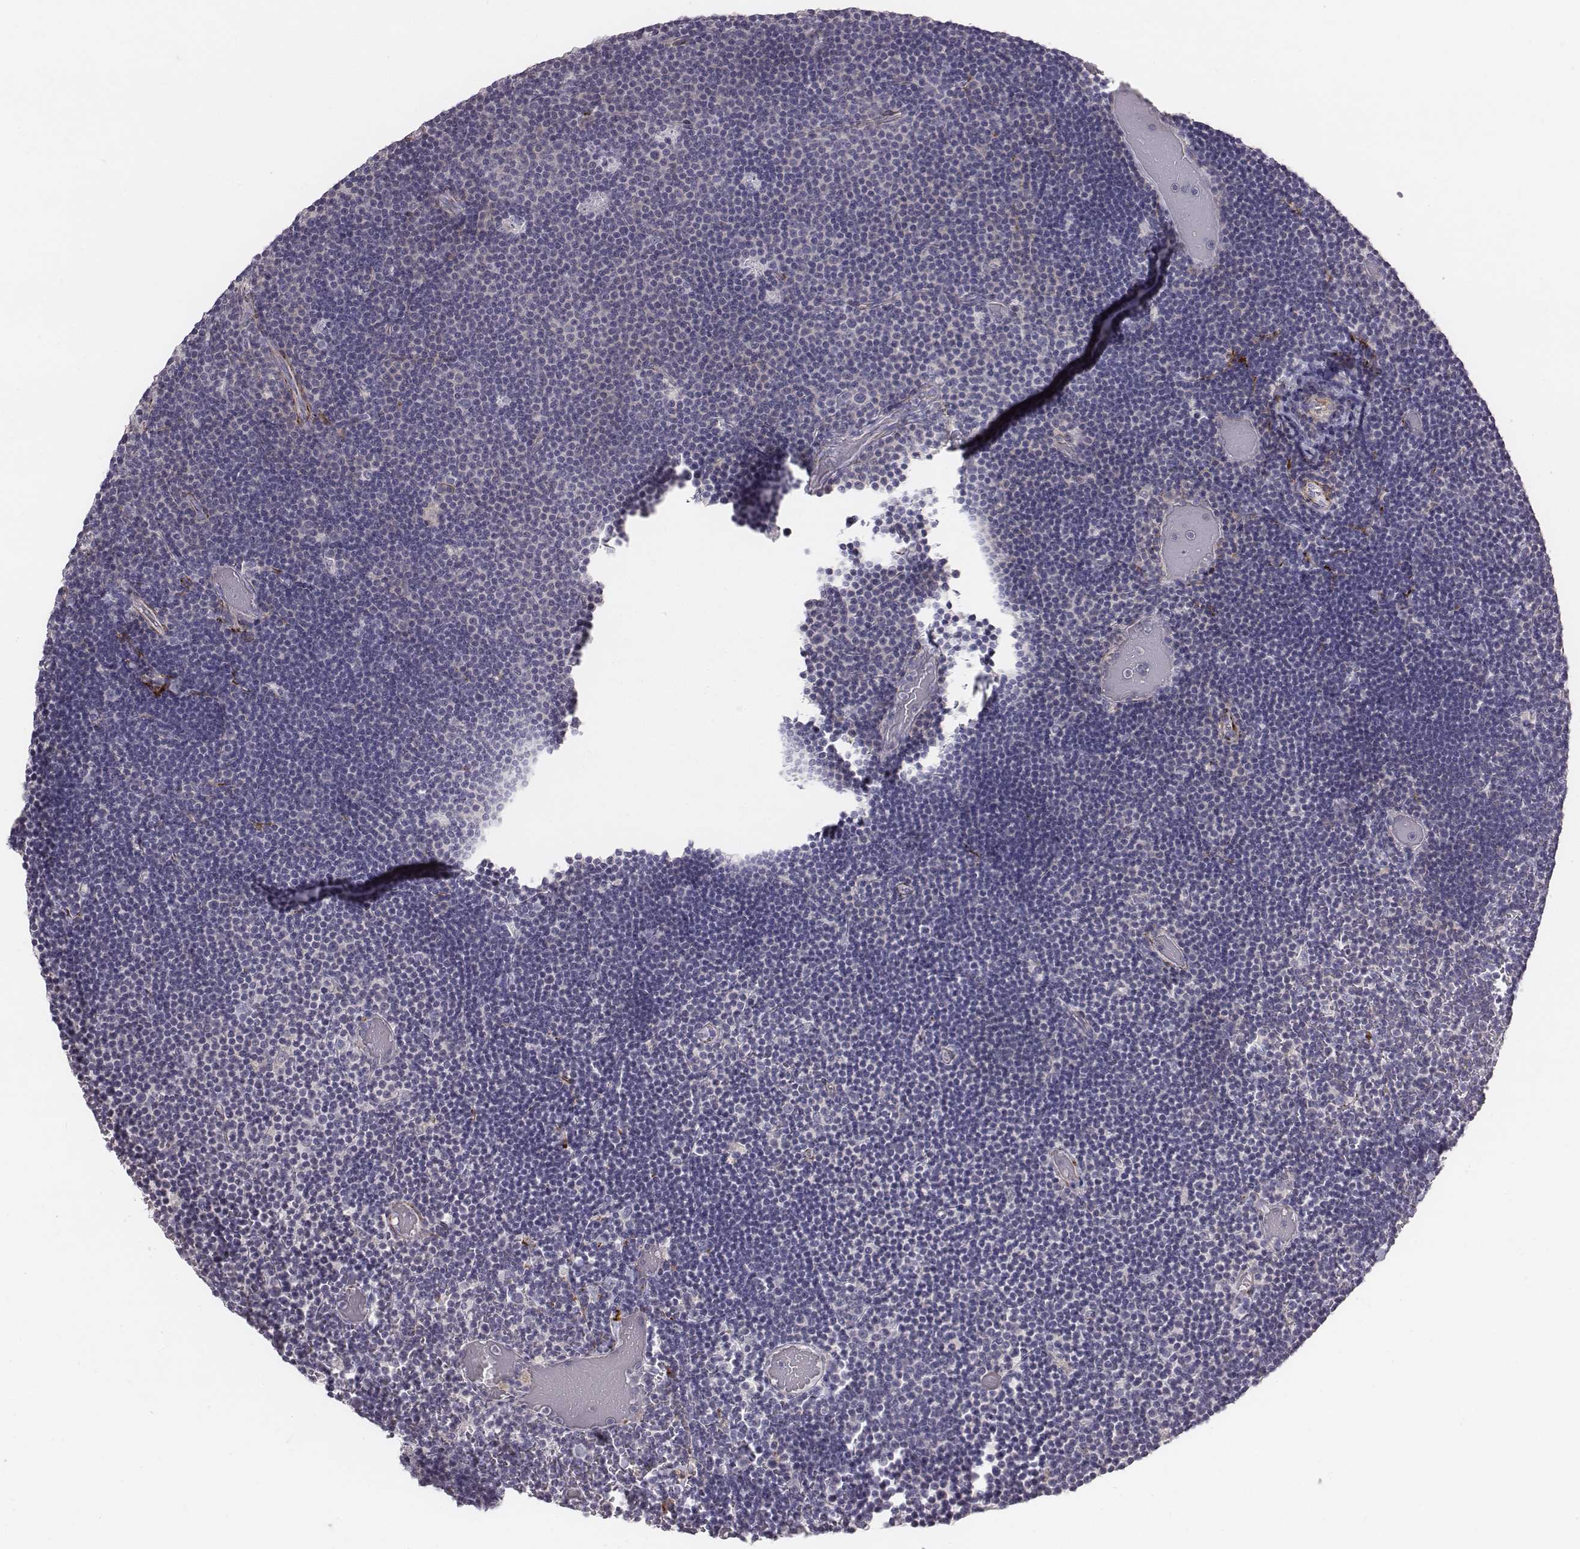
{"staining": {"intensity": "negative", "quantity": "none", "location": "none"}, "tissue": "lymphoma", "cell_type": "Tumor cells", "image_type": "cancer", "snomed": [{"axis": "morphology", "description": "Malignant lymphoma, non-Hodgkin's type, Low grade"}, {"axis": "topography", "description": "Brain"}], "caption": "Histopathology image shows no significant protein expression in tumor cells of low-grade malignant lymphoma, non-Hodgkin's type.", "gene": "PRKCZ", "patient": {"sex": "female", "age": 66}}